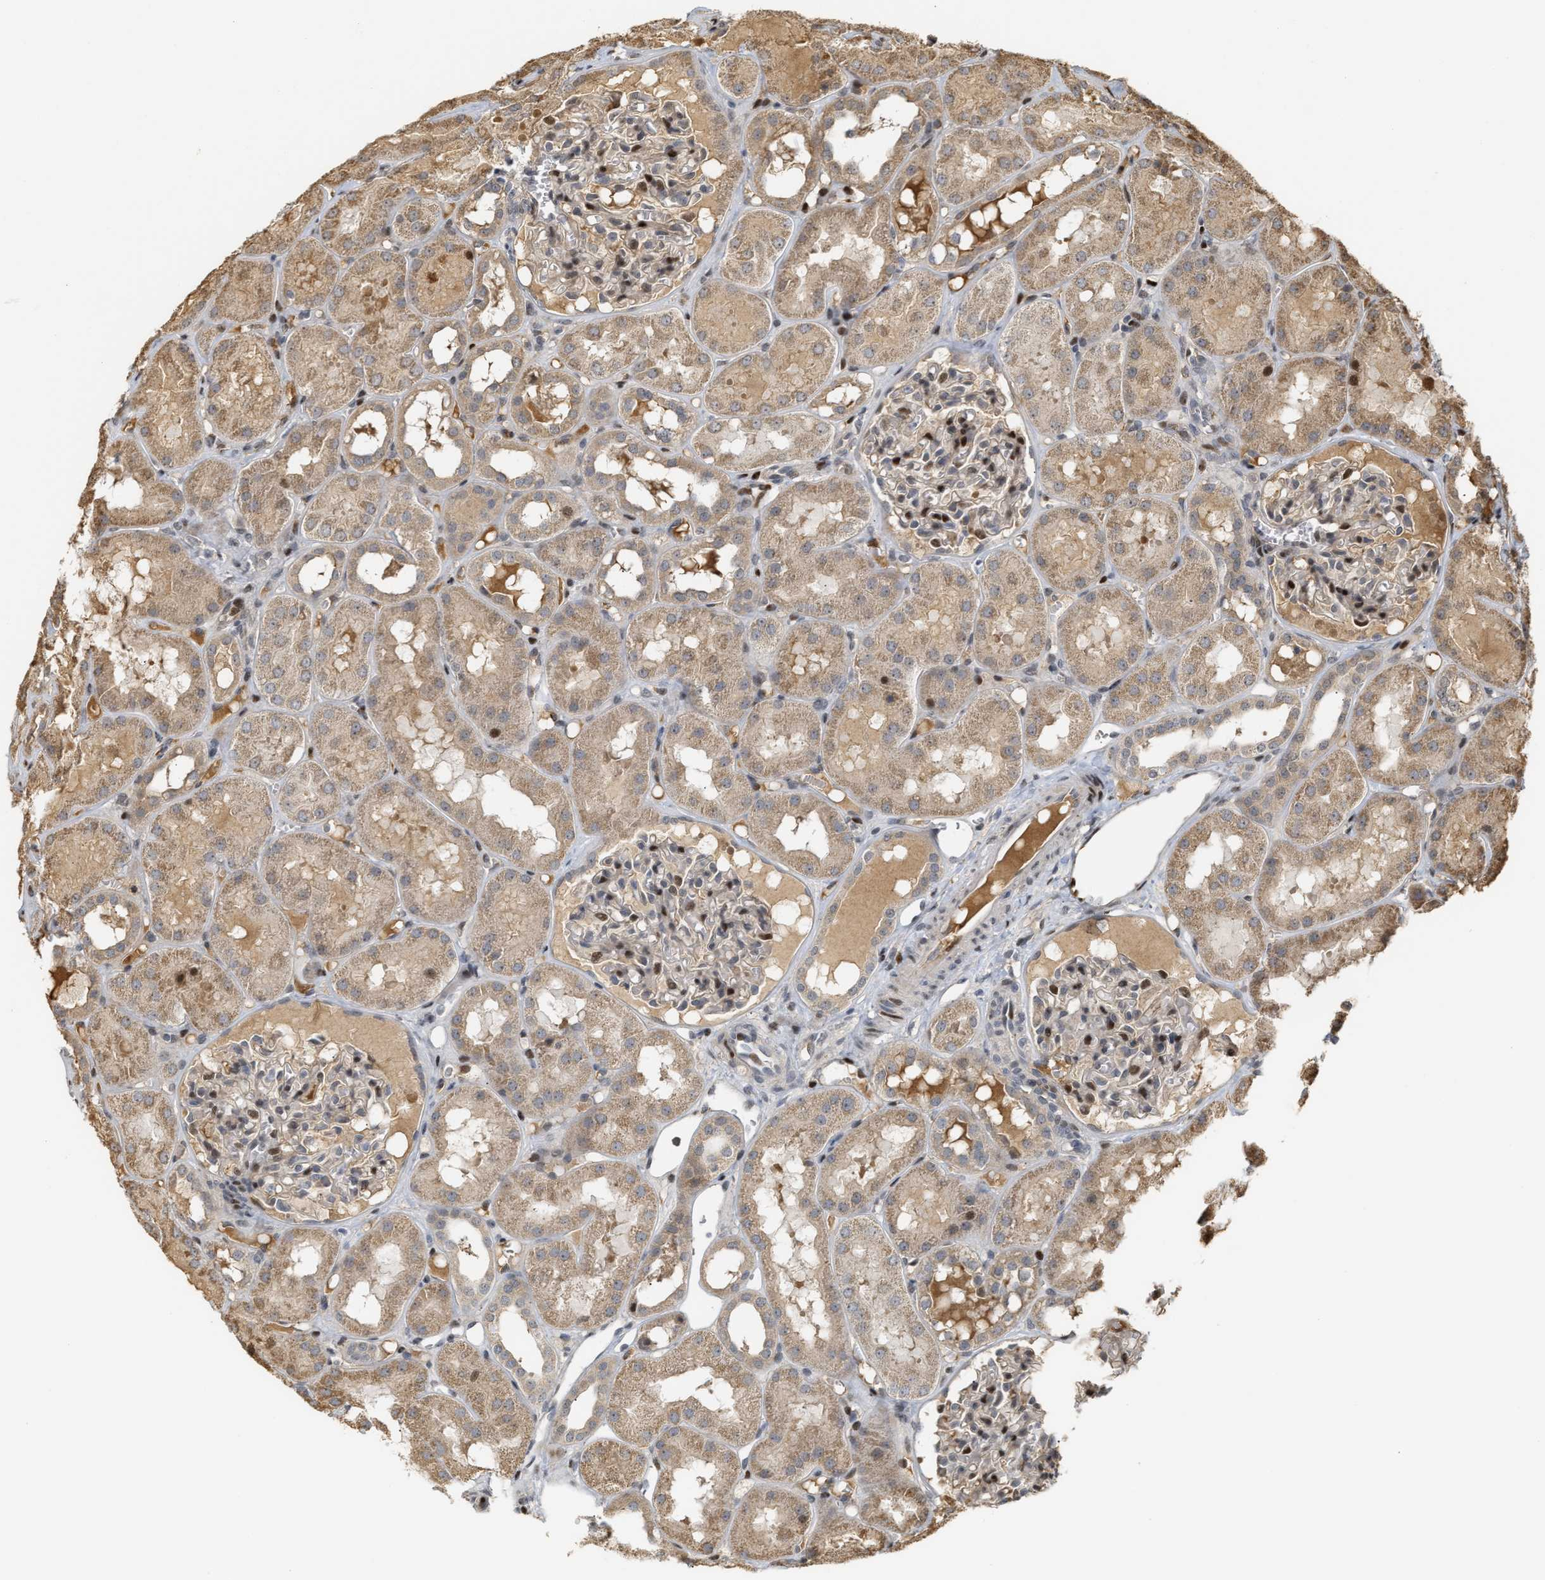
{"staining": {"intensity": "strong", "quantity": "25%-75%", "location": "nuclear"}, "tissue": "kidney", "cell_type": "Cells in glomeruli", "image_type": "normal", "snomed": [{"axis": "morphology", "description": "Normal tissue, NOS"}, {"axis": "topography", "description": "Kidney"}, {"axis": "topography", "description": "Urinary bladder"}], "caption": "High-power microscopy captured an immunohistochemistry (IHC) micrograph of unremarkable kidney, revealing strong nuclear staining in approximately 25%-75% of cells in glomeruli.", "gene": "ZFAND5", "patient": {"sex": "male", "age": 16}}